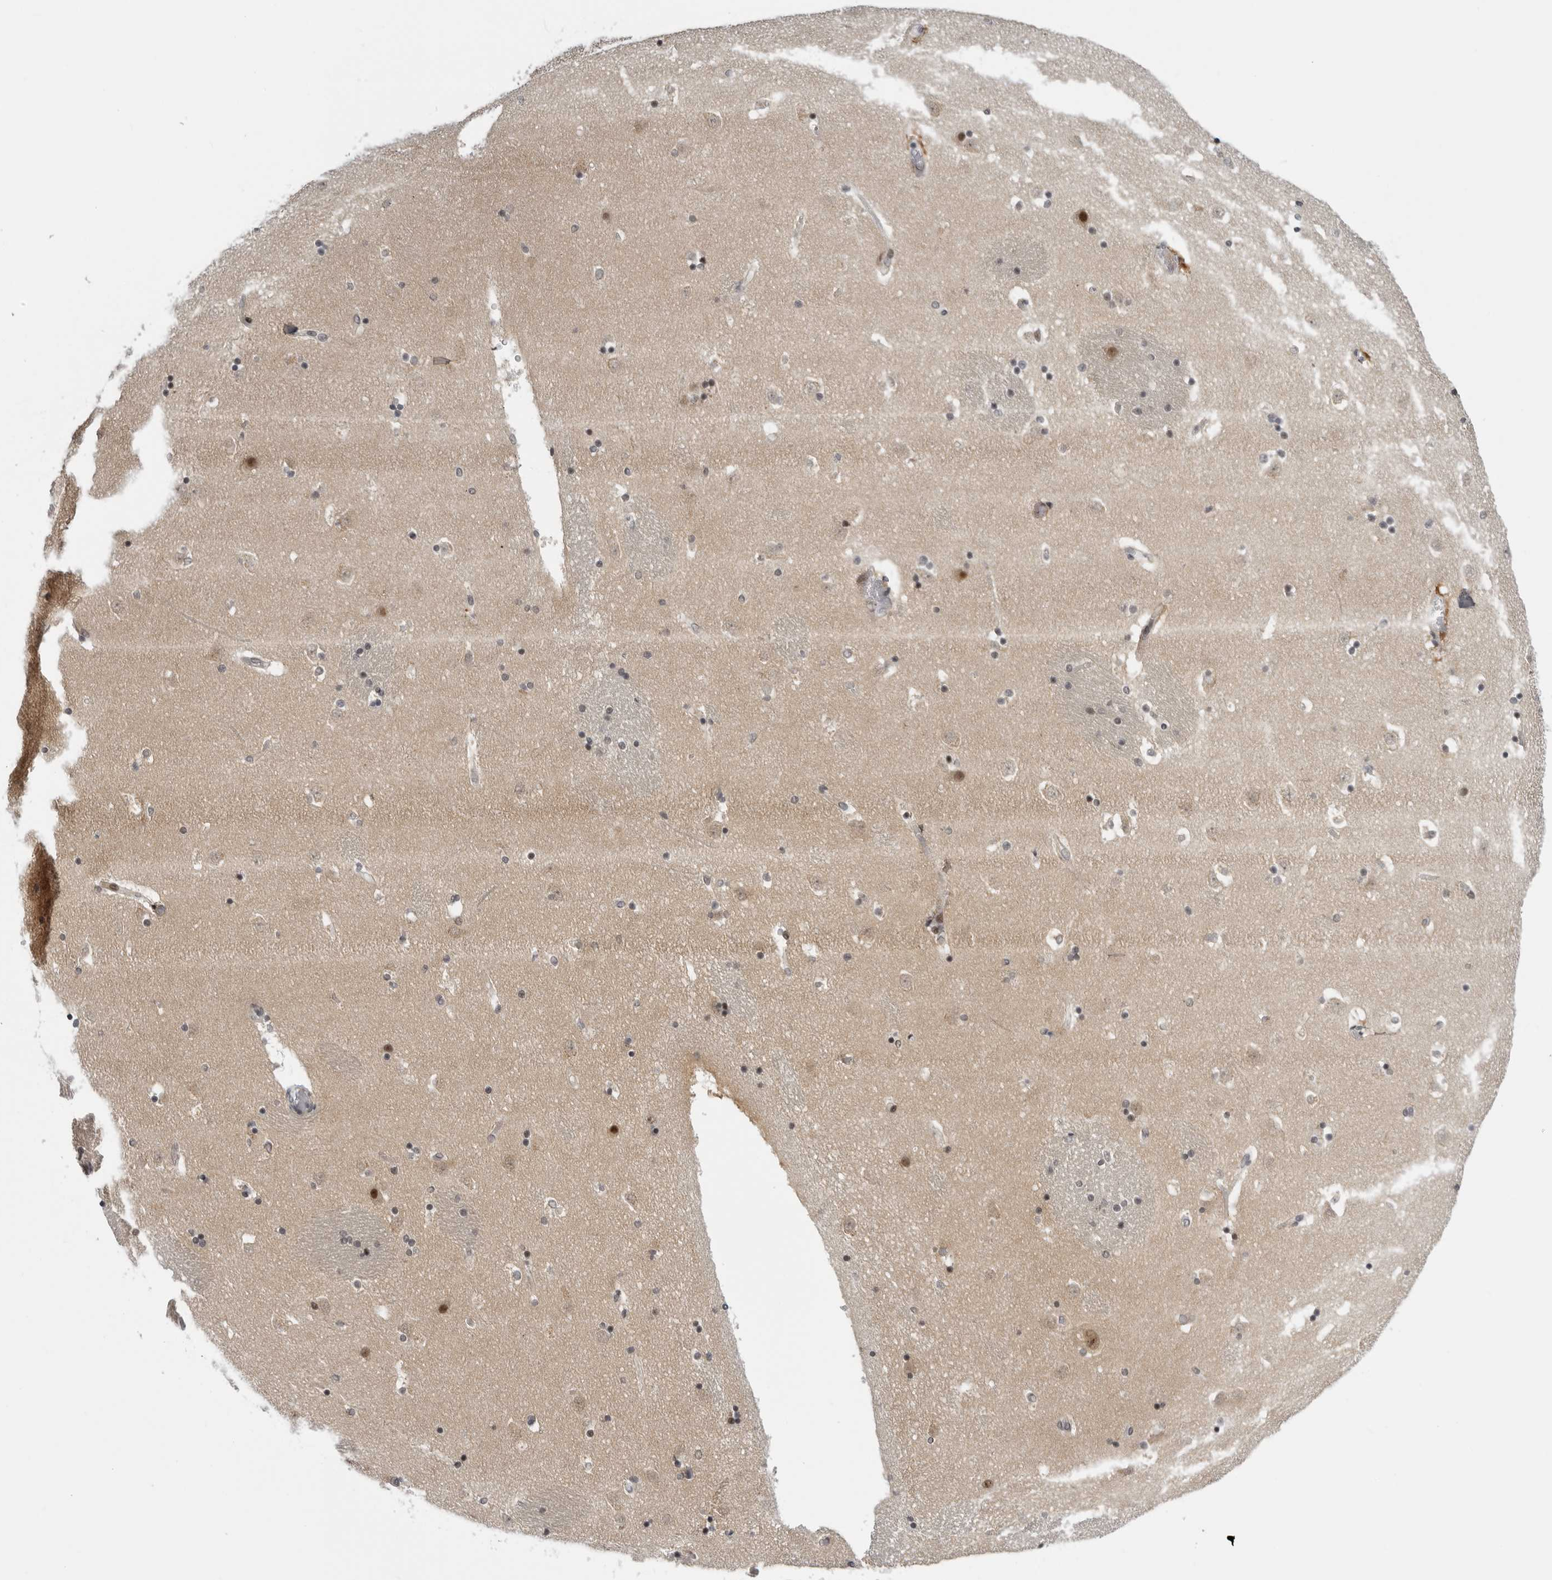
{"staining": {"intensity": "moderate", "quantity": "<25%", "location": "nuclear"}, "tissue": "caudate", "cell_type": "Glial cells", "image_type": "normal", "snomed": [{"axis": "morphology", "description": "Normal tissue, NOS"}, {"axis": "topography", "description": "Lateral ventricle wall"}], "caption": "Glial cells demonstrate moderate nuclear positivity in approximately <25% of cells in unremarkable caudate. (DAB (3,3'-diaminobenzidine) IHC with brightfield microscopy, high magnification).", "gene": "ALPK2", "patient": {"sex": "male", "age": 45}}